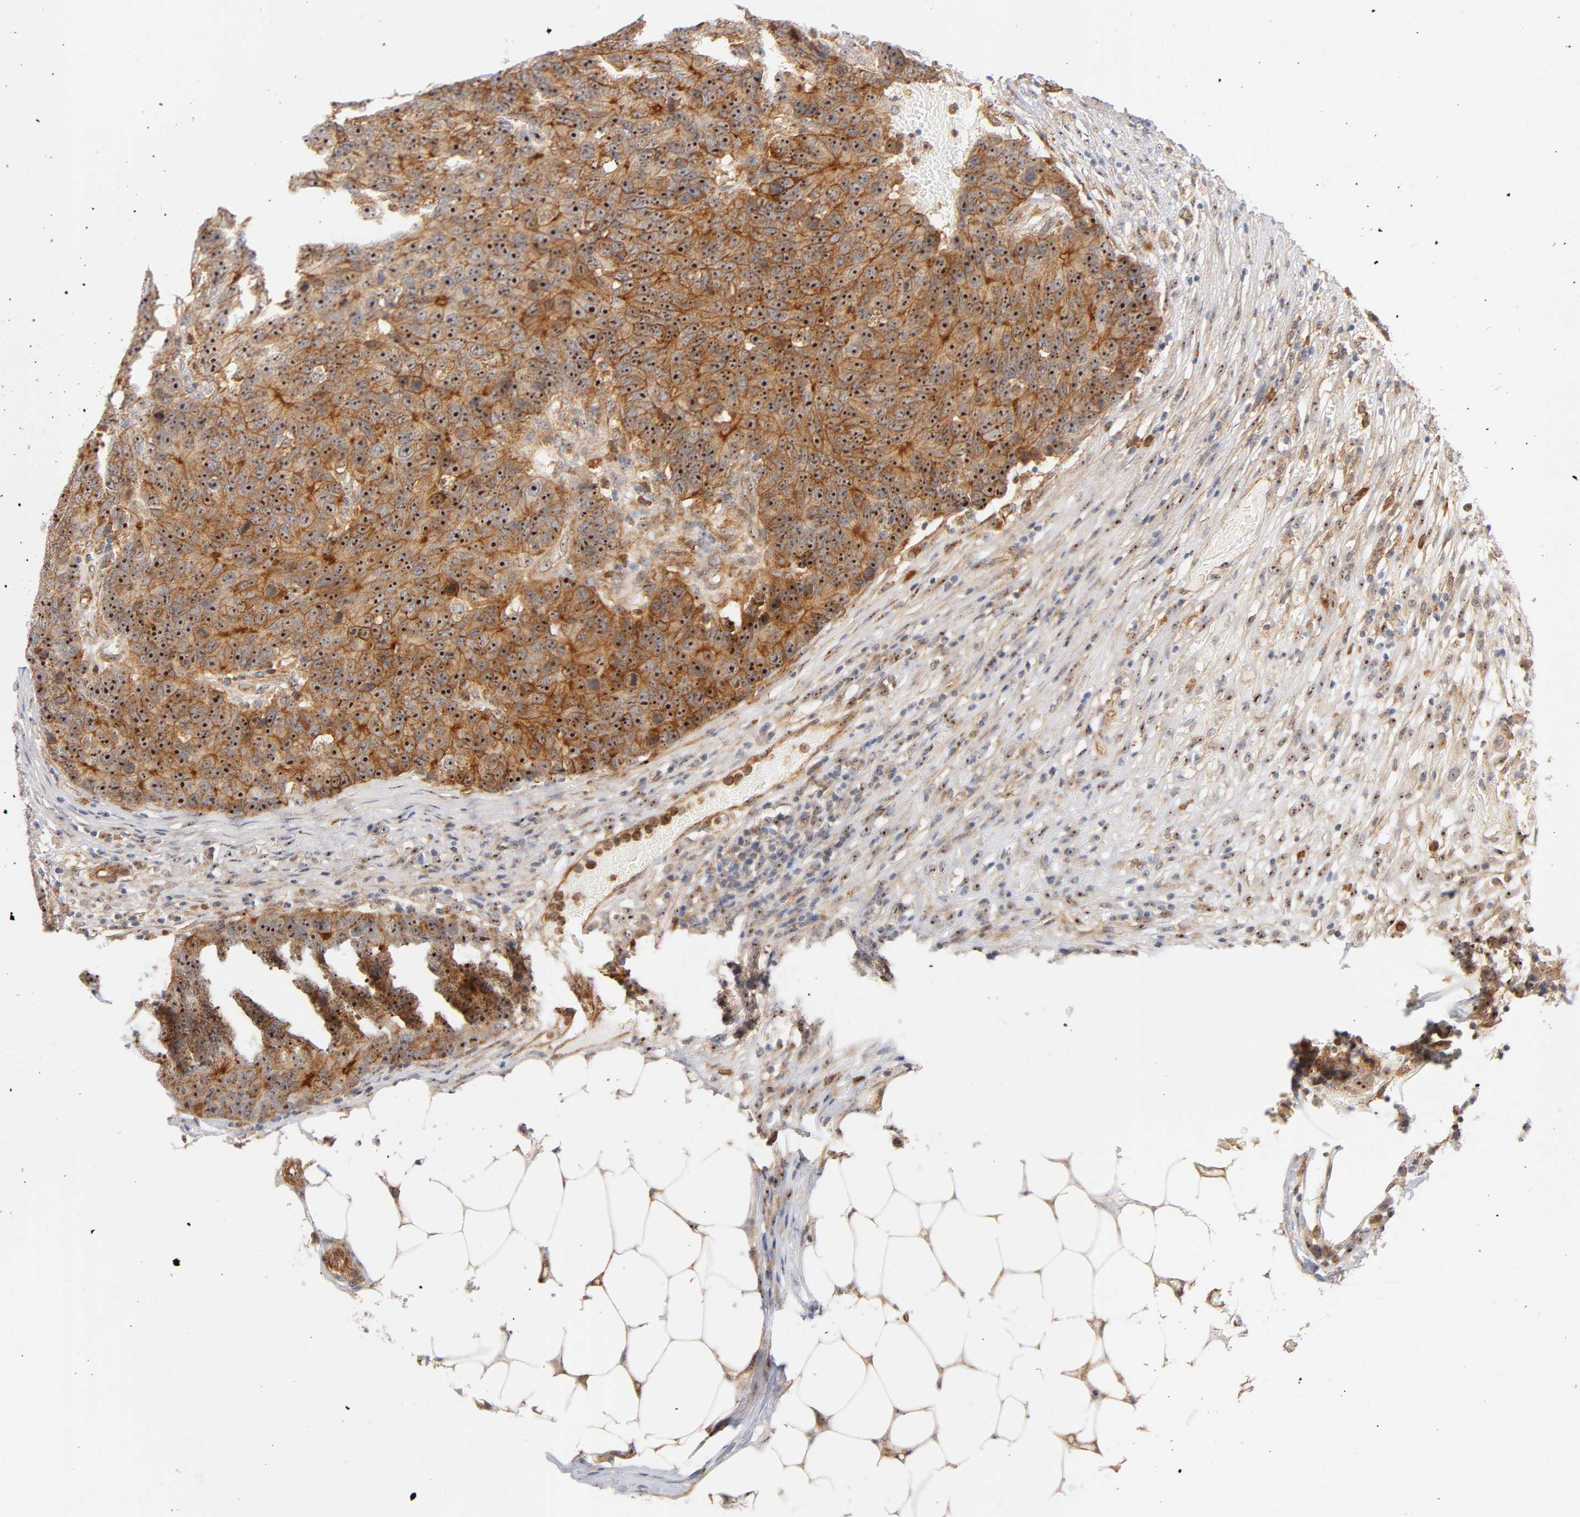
{"staining": {"intensity": "strong", "quantity": ">75%", "location": "cytoplasmic/membranous,nuclear"}, "tissue": "colorectal cancer", "cell_type": "Tumor cells", "image_type": "cancer", "snomed": [{"axis": "morphology", "description": "Adenocarcinoma, NOS"}, {"axis": "topography", "description": "Colon"}], "caption": "A micrograph of human adenocarcinoma (colorectal) stained for a protein shows strong cytoplasmic/membranous and nuclear brown staining in tumor cells.", "gene": "PLD1", "patient": {"sex": "female", "age": 86}}